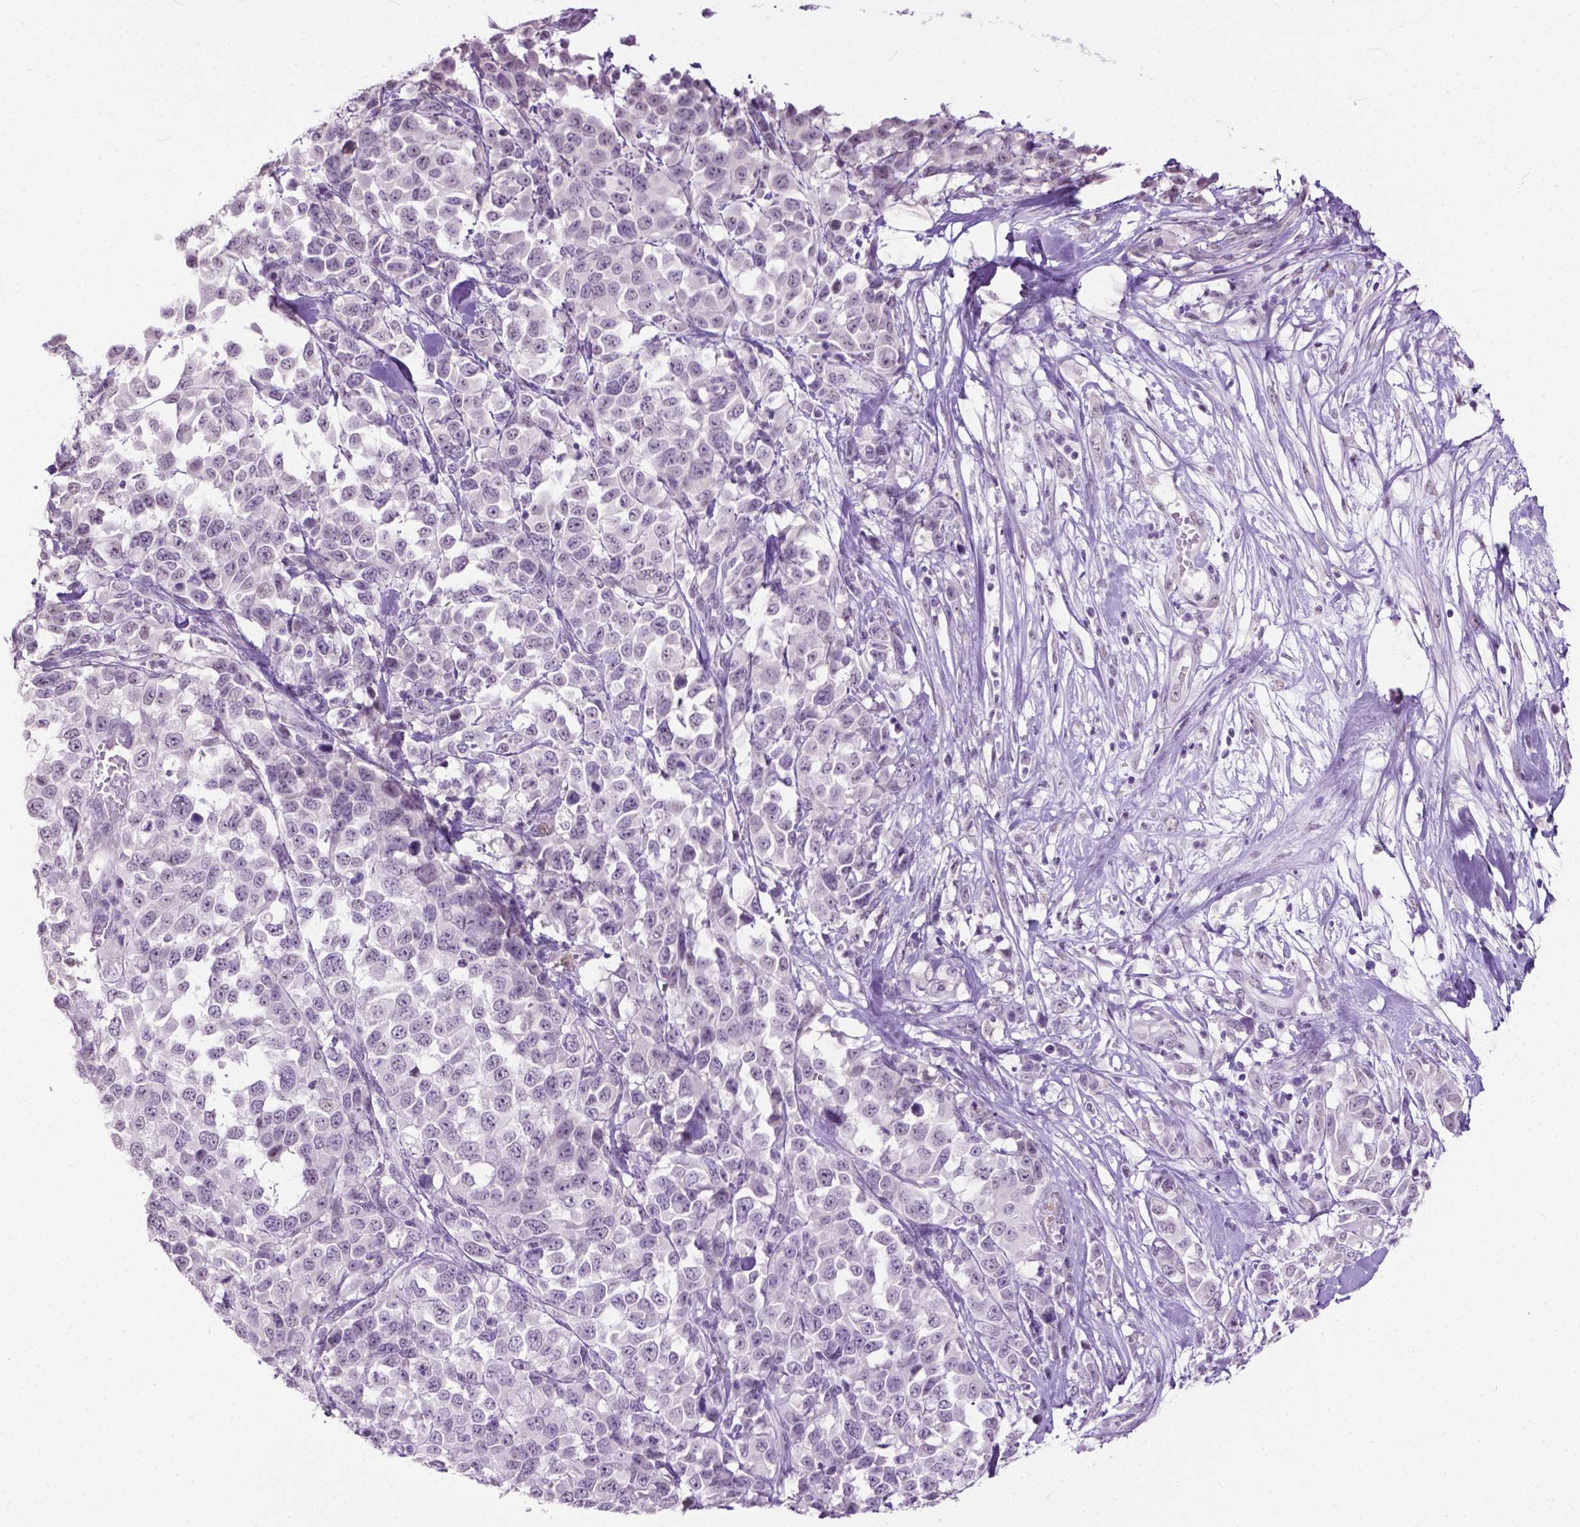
{"staining": {"intensity": "negative", "quantity": "none", "location": "none"}, "tissue": "melanoma", "cell_type": "Tumor cells", "image_type": "cancer", "snomed": [{"axis": "morphology", "description": "Malignant melanoma, Metastatic site"}, {"axis": "topography", "description": "Skin"}], "caption": "Immunohistochemical staining of human melanoma shows no significant expression in tumor cells. (Stains: DAB IHC with hematoxylin counter stain, Microscopy: brightfield microscopy at high magnification).", "gene": "GPR37L1", "patient": {"sex": "male", "age": 84}}